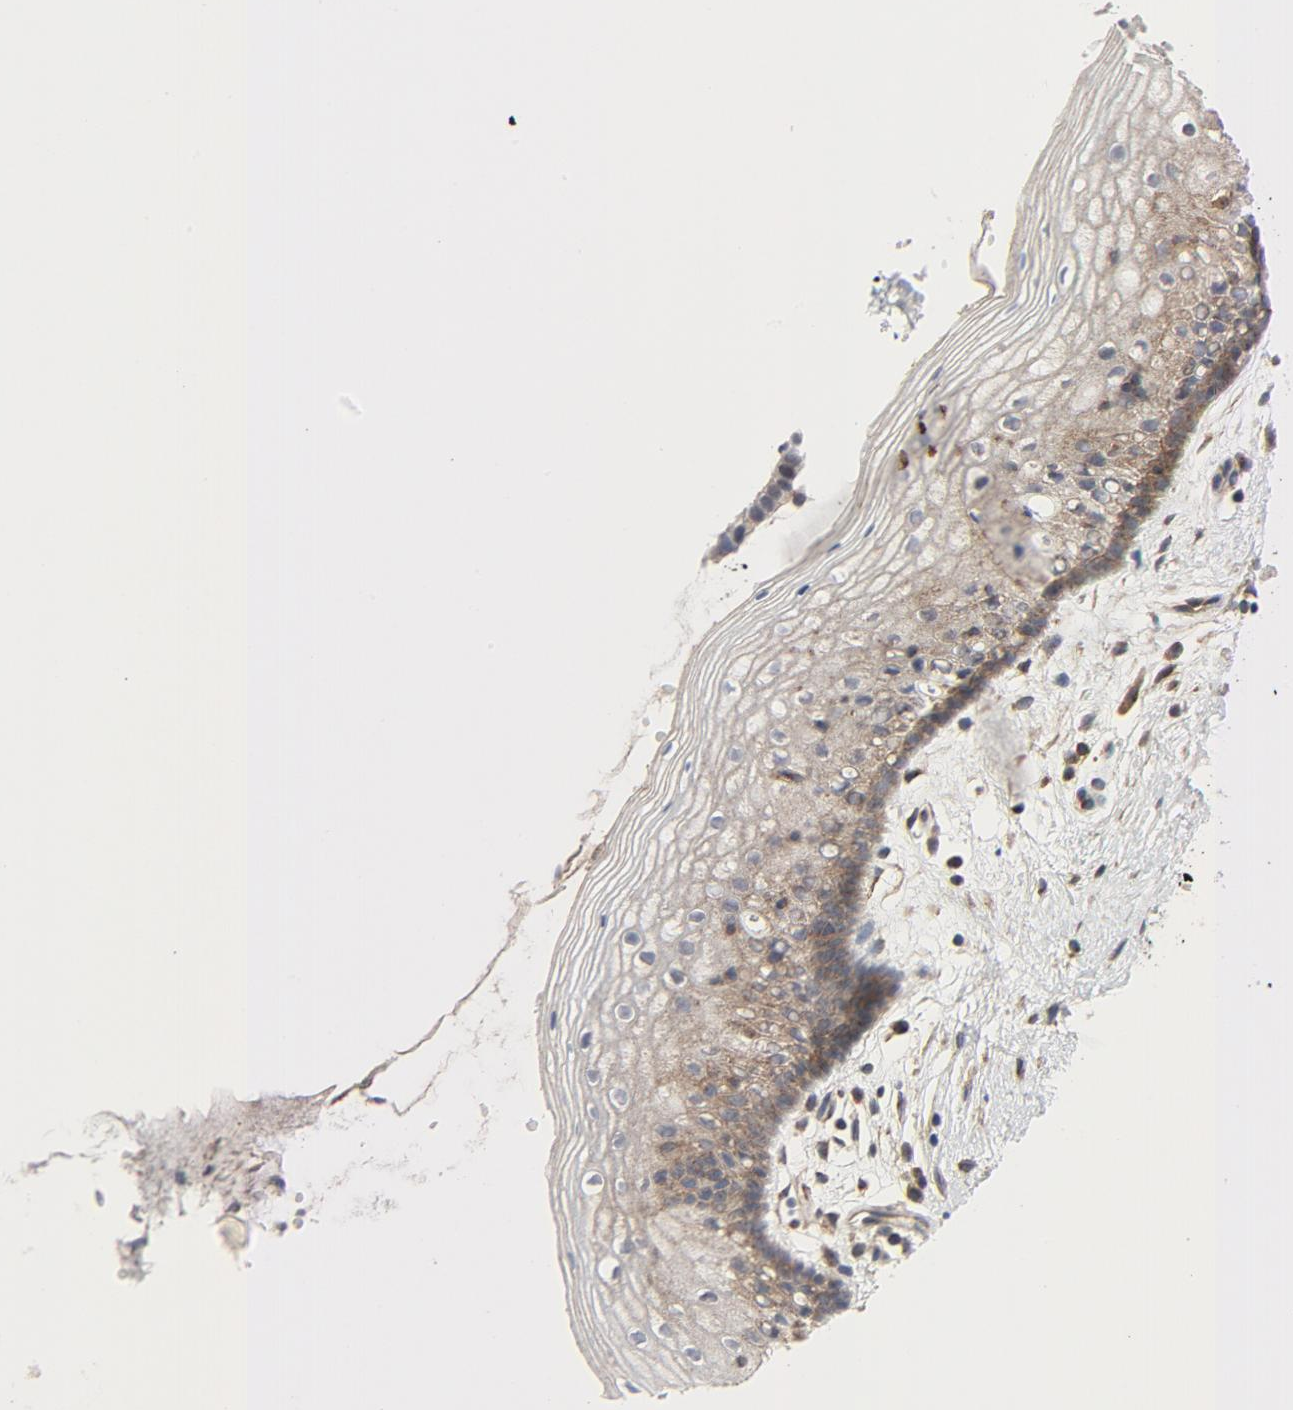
{"staining": {"intensity": "moderate", "quantity": ">75%", "location": "cytoplasmic/membranous"}, "tissue": "vagina", "cell_type": "Squamous epithelial cells", "image_type": "normal", "snomed": [{"axis": "morphology", "description": "Normal tissue, NOS"}, {"axis": "topography", "description": "Vagina"}], "caption": "A high-resolution micrograph shows immunohistochemistry staining of normal vagina, which exhibits moderate cytoplasmic/membranous expression in about >75% of squamous epithelial cells.", "gene": "TSG101", "patient": {"sex": "female", "age": 46}}